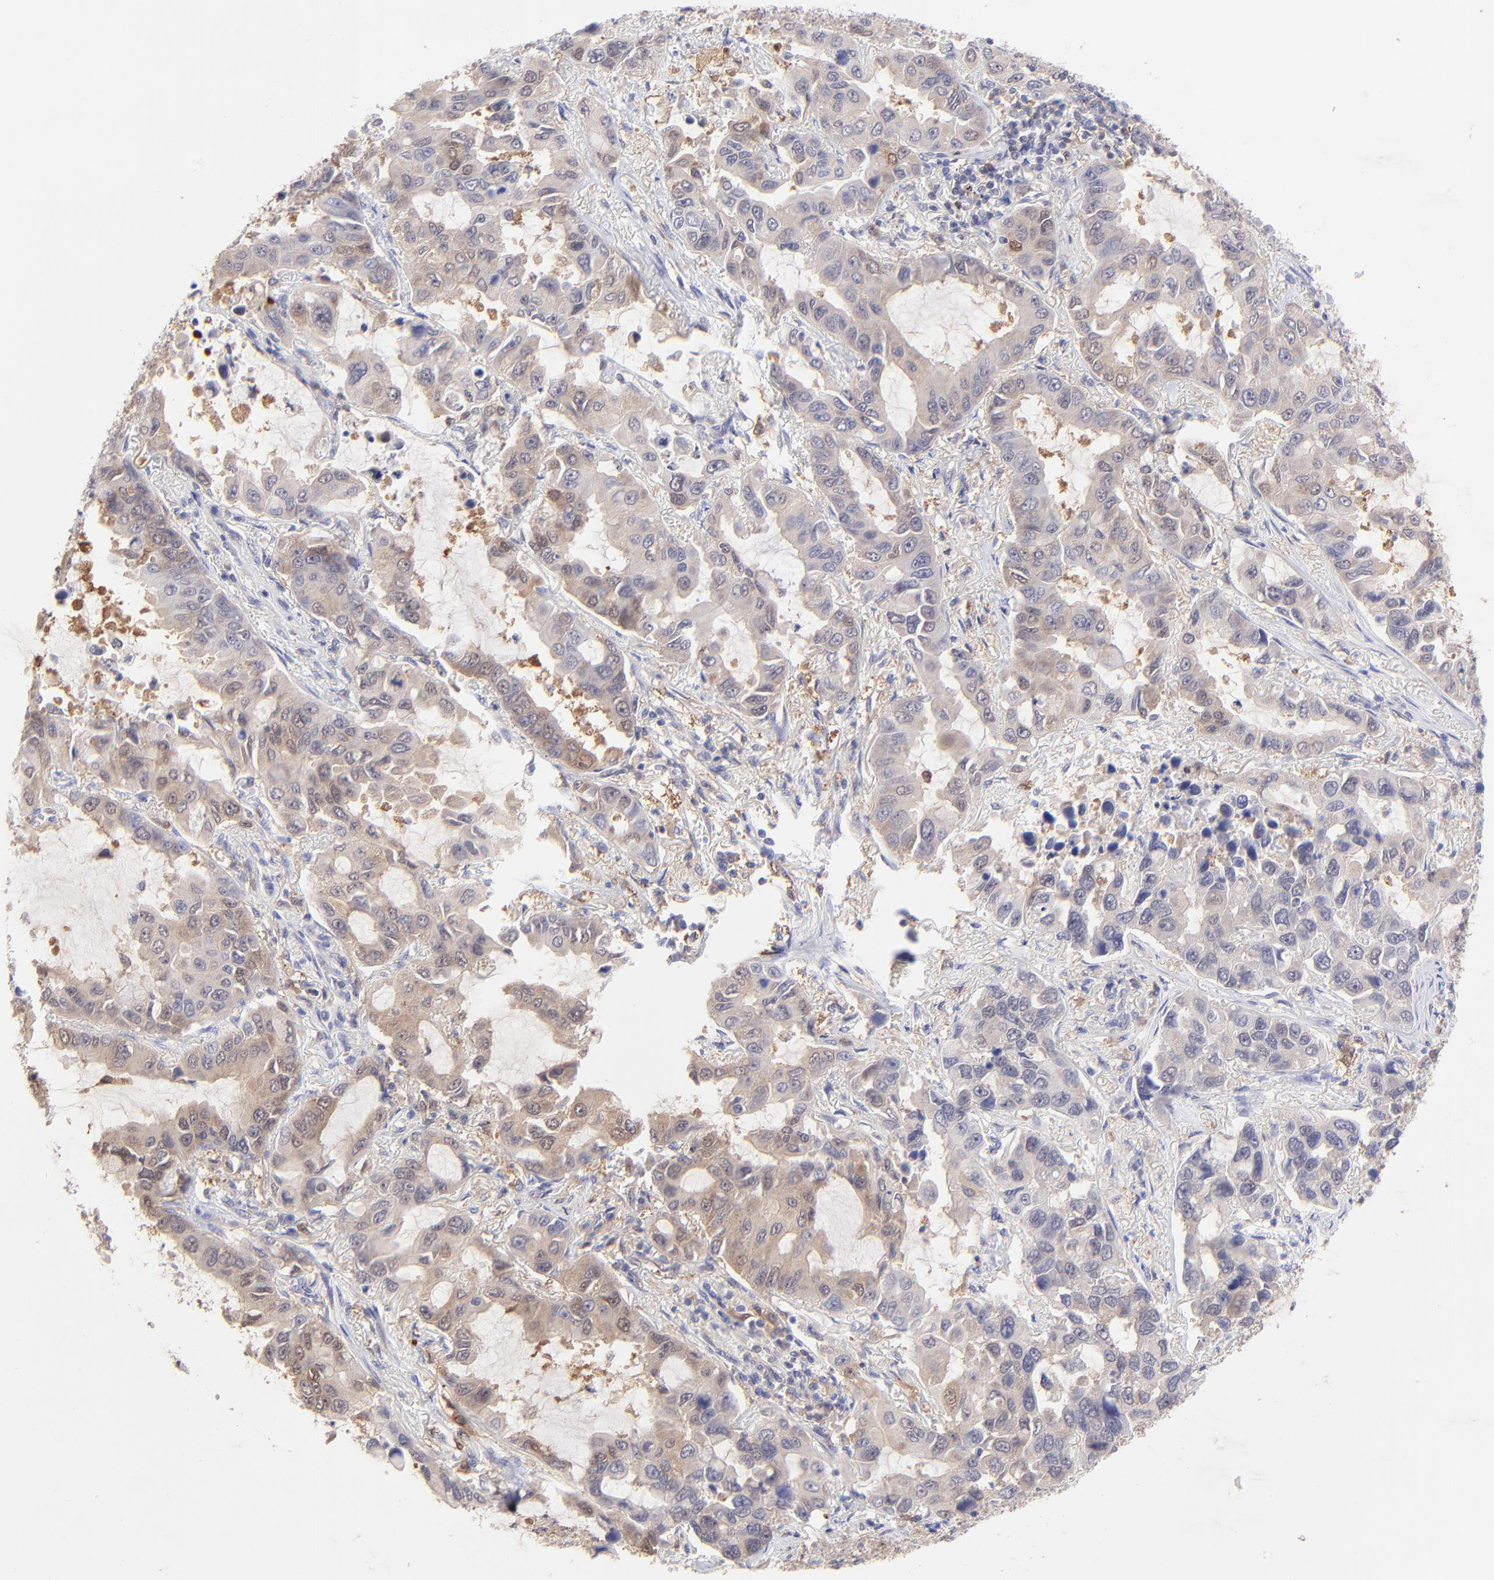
{"staining": {"intensity": "weak", "quantity": ">75%", "location": "cytoplasmic/membranous"}, "tissue": "lung cancer", "cell_type": "Tumor cells", "image_type": "cancer", "snomed": [{"axis": "morphology", "description": "Adenocarcinoma, NOS"}, {"axis": "topography", "description": "Lung"}], "caption": "A micrograph of lung cancer stained for a protein demonstrates weak cytoplasmic/membranous brown staining in tumor cells.", "gene": "HYAL1", "patient": {"sex": "male", "age": 64}}